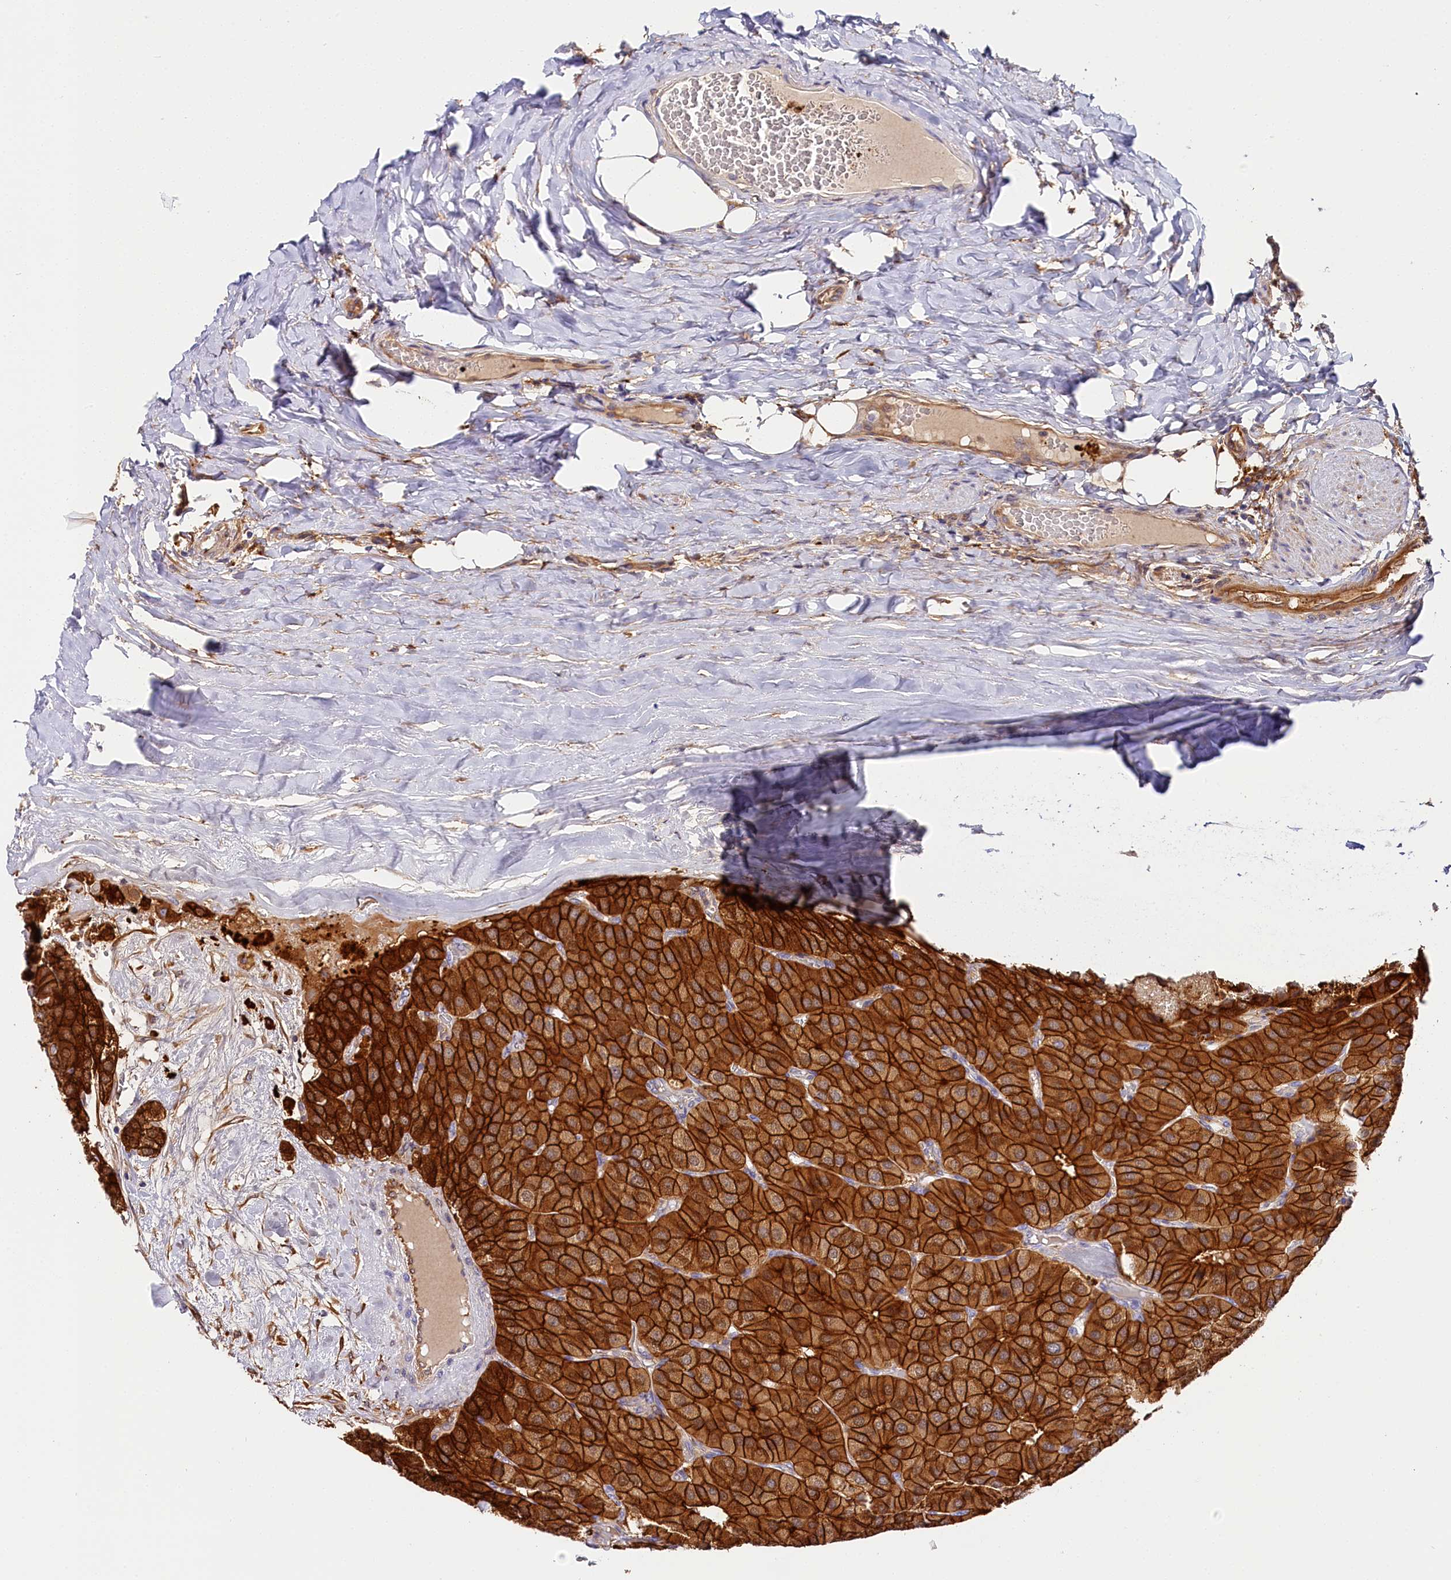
{"staining": {"intensity": "strong", "quantity": ">75%", "location": "cytoplasmic/membranous"}, "tissue": "parathyroid gland", "cell_type": "Glandular cells", "image_type": "normal", "snomed": [{"axis": "morphology", "description": "Normal tissue, NOS"}, {"axis": "morphology", "description": "Adenoma, NOS"}, {"axis": "topography", "description": "Parathyroid gland"}], "caption": "Parathyroid gland stained with DAB (3,3'-diaminobenzidine) immunohistochemistry (IHC) demonstrates high levels of strong cytoplasmic/membranous staining in approximately >75% of glandular cells. (DAB (3,3'-diaminobenzidine) IHC, brown staining for protein, blue staining for nuclei).", "gene": "KATNB1", "patient": {"sex": "female", "age": 86}}